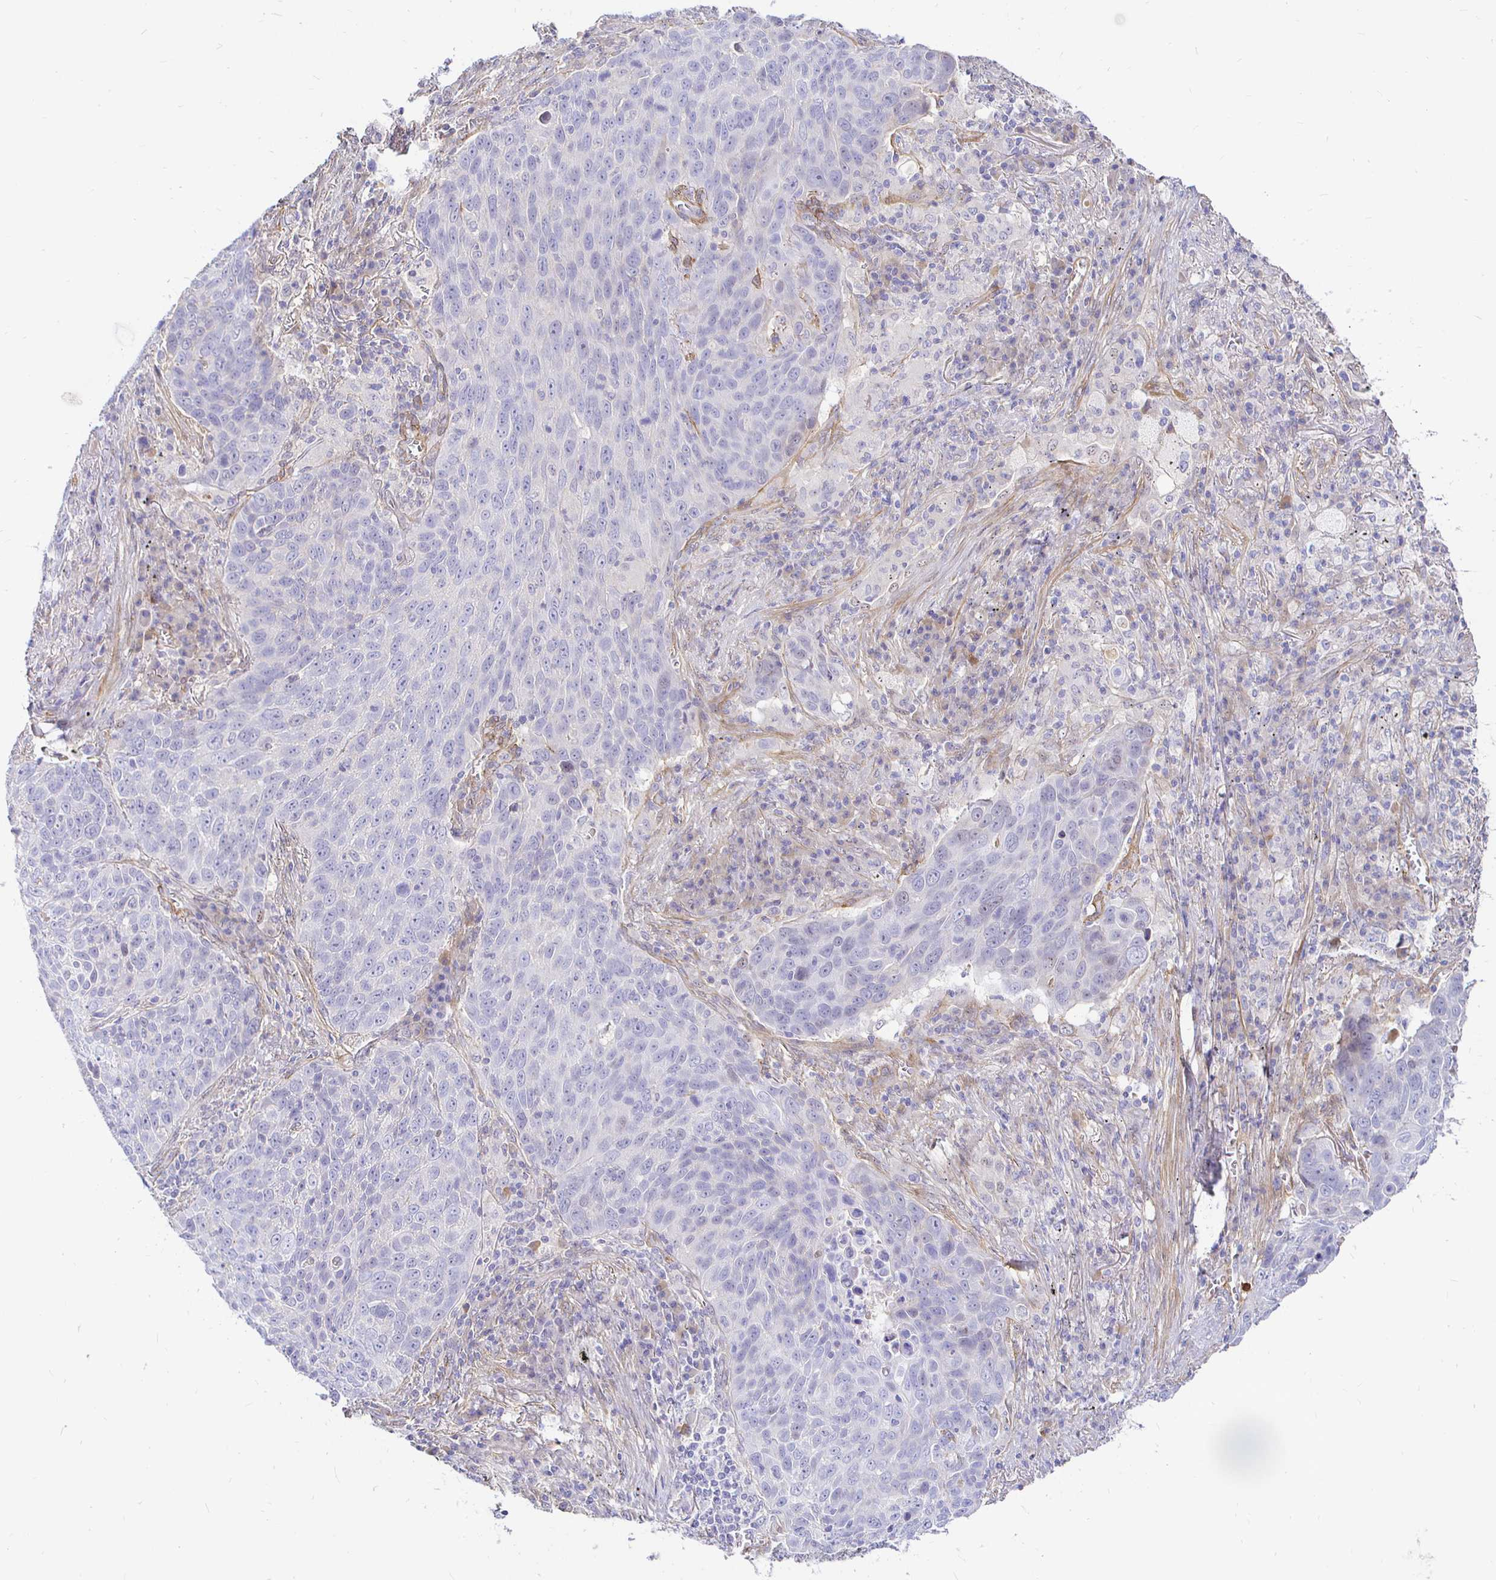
{"staining": {"intensity": "negative", "quantity": "none", "location": "none"}, "tissue": "lung cancer", "cell_type": "Tumor cells", "image_type": "cancer", "snomed": [{"axis": "morphology", "description": "Squamous cell carcinoma, NOS"}, {"axis": "topography", "description": "Lung"}], "caption": "This is a micrograph of immunohistochemistry (IHC) staining of lung cancer, which shows no positivity in tumor cells. (Stains: DAB IHC with hematoxylin counter stain, Microscopy: brightfield microscopy at high magnification).", "gene": "PALM2AKAP2", "patient": {"sex": "male", "age": 78}}